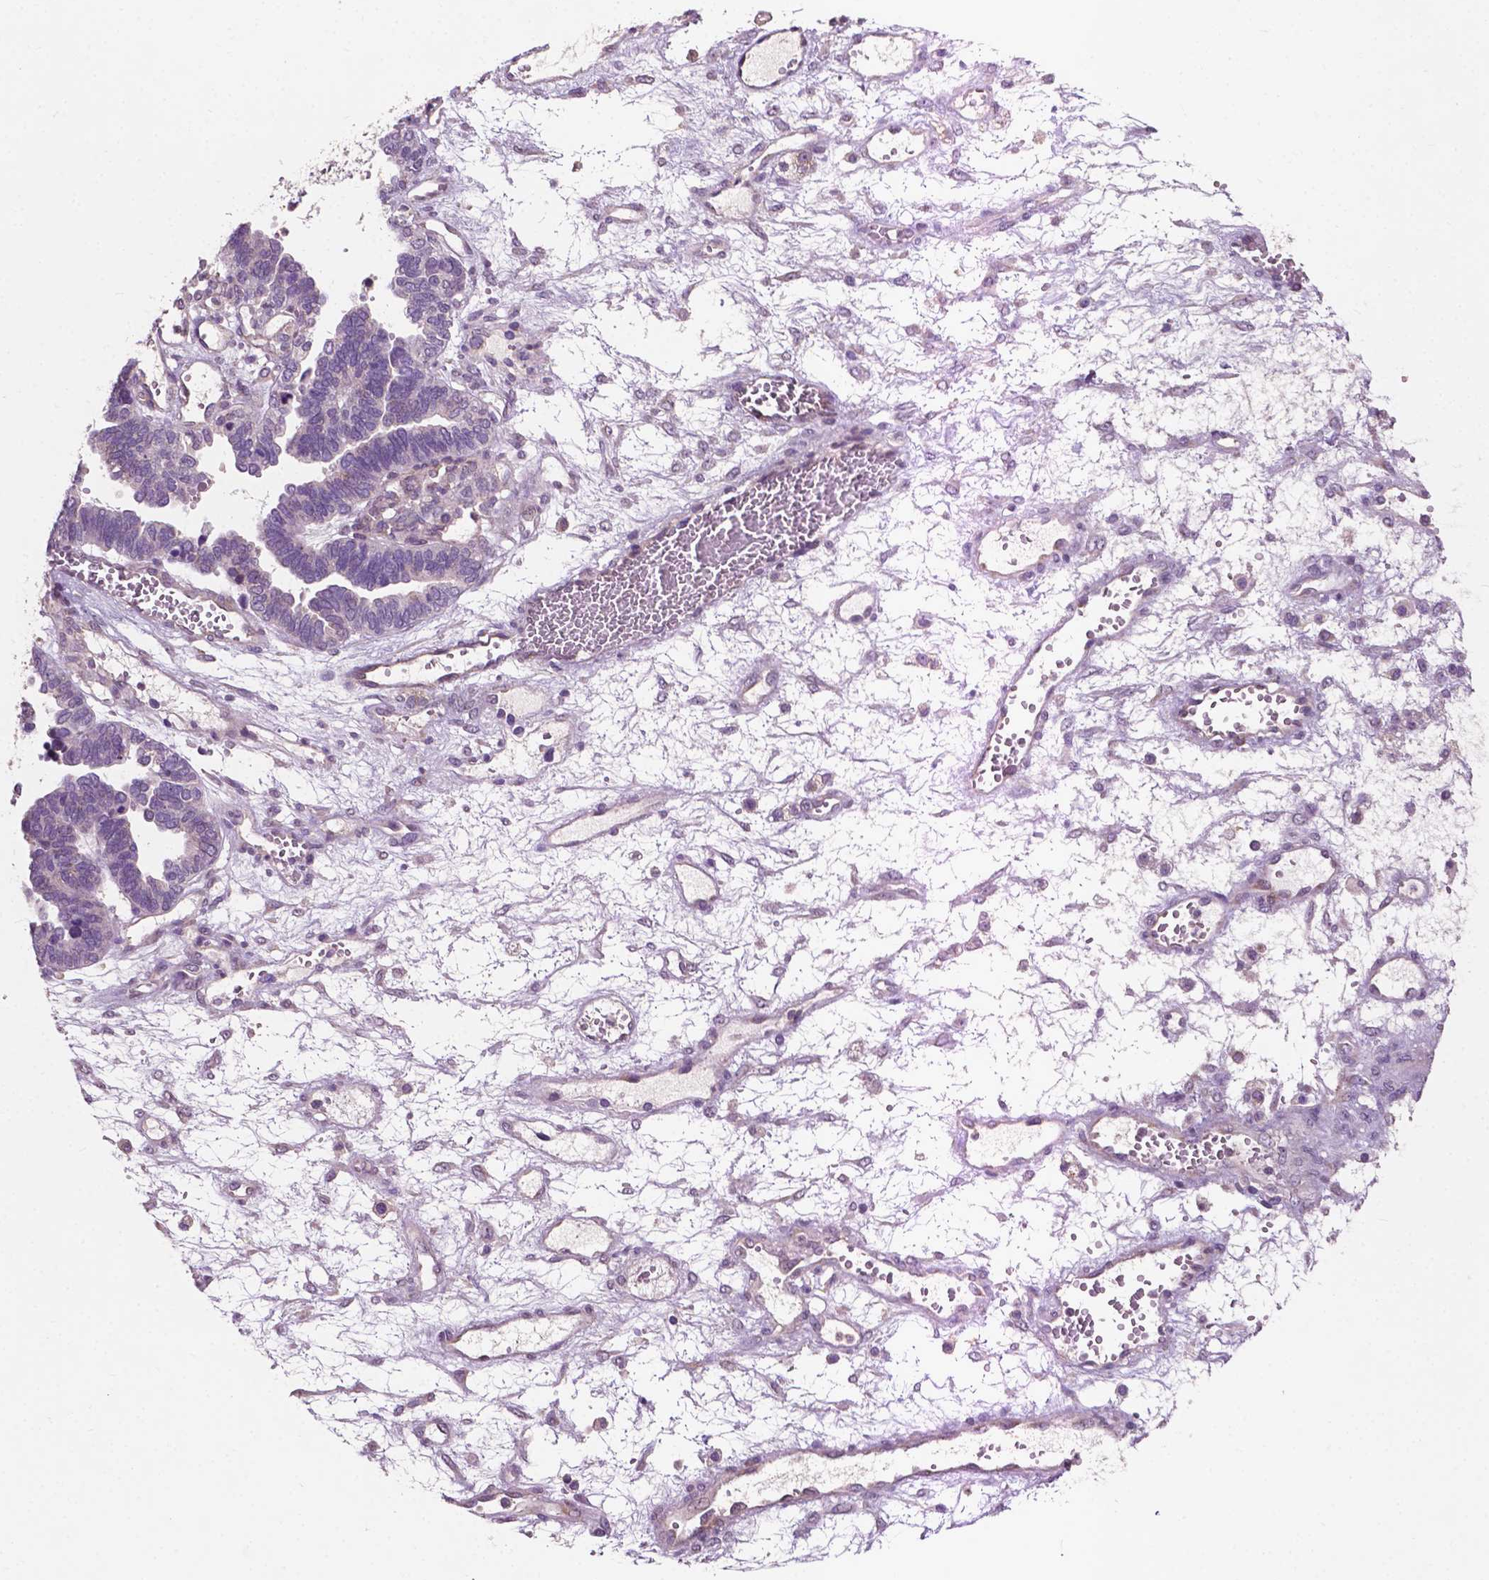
{"staining": {"intensity": "negative", "quantity": "none", "location": "none"}, "tissue": "ovarian cancer", "cell_type": "Tumor cells", "image_type": "cancer", "snomed": [{"axis": "morphology", "description": "Cystadenocarcinoma, serous, NOS"}, {"axis": "topography", "description": "Ovary"}], "caption": "This photomicrograph is of serous cystadenocarcinoma (ovarian) stained with IHC to label a protein in brown with the nuclei are counter-stained blue. There is no positivity in tumor cells. (DAB IHC visualized using brightfield microscopy, high magnification).", "gene": "EBAG9", "patient": {"sex": "female", "age": 51}}